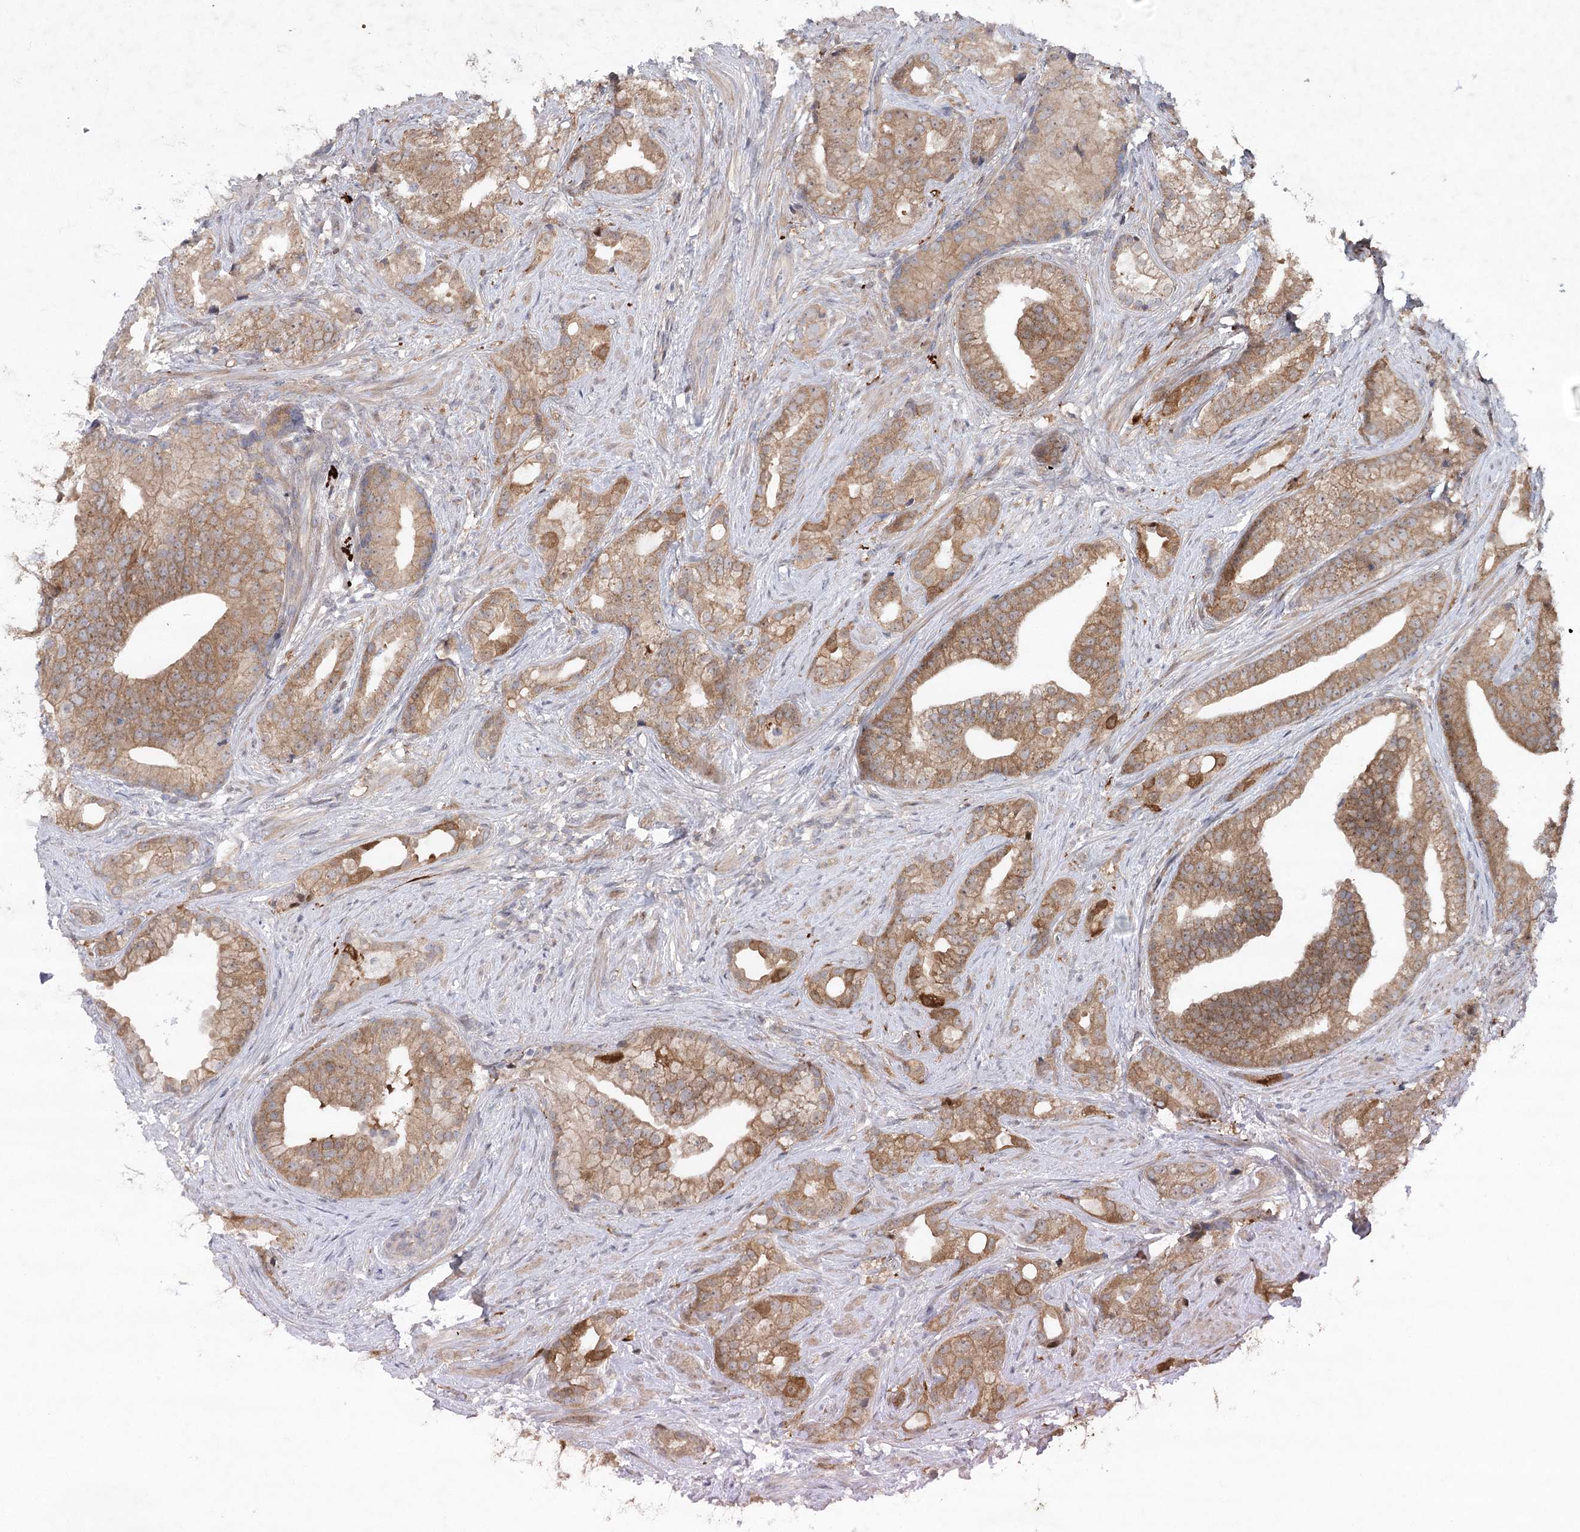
{"staining": {"intensity": "moderate", "quantity": ">75%", "location": "cytoplasmic/membranous"}, "tissue": "prostate cancer", "cell_type": "Tumor cells", "image_type": "cancer", "snomed": [{"axis": "morphology", "description": "Adenocarcinoma, Low grade"}, {"axis": "topography", "description": "Prostate"}], "caption": "IHC (DAB) staining of human prostate adenocarcinoma (low-grade) shows moderate cytoplasmic/membranous protein staining in about >75% of tumor cells.", "gene": "MAP3K13", "patient": {"sex": "male", "age": 71}}